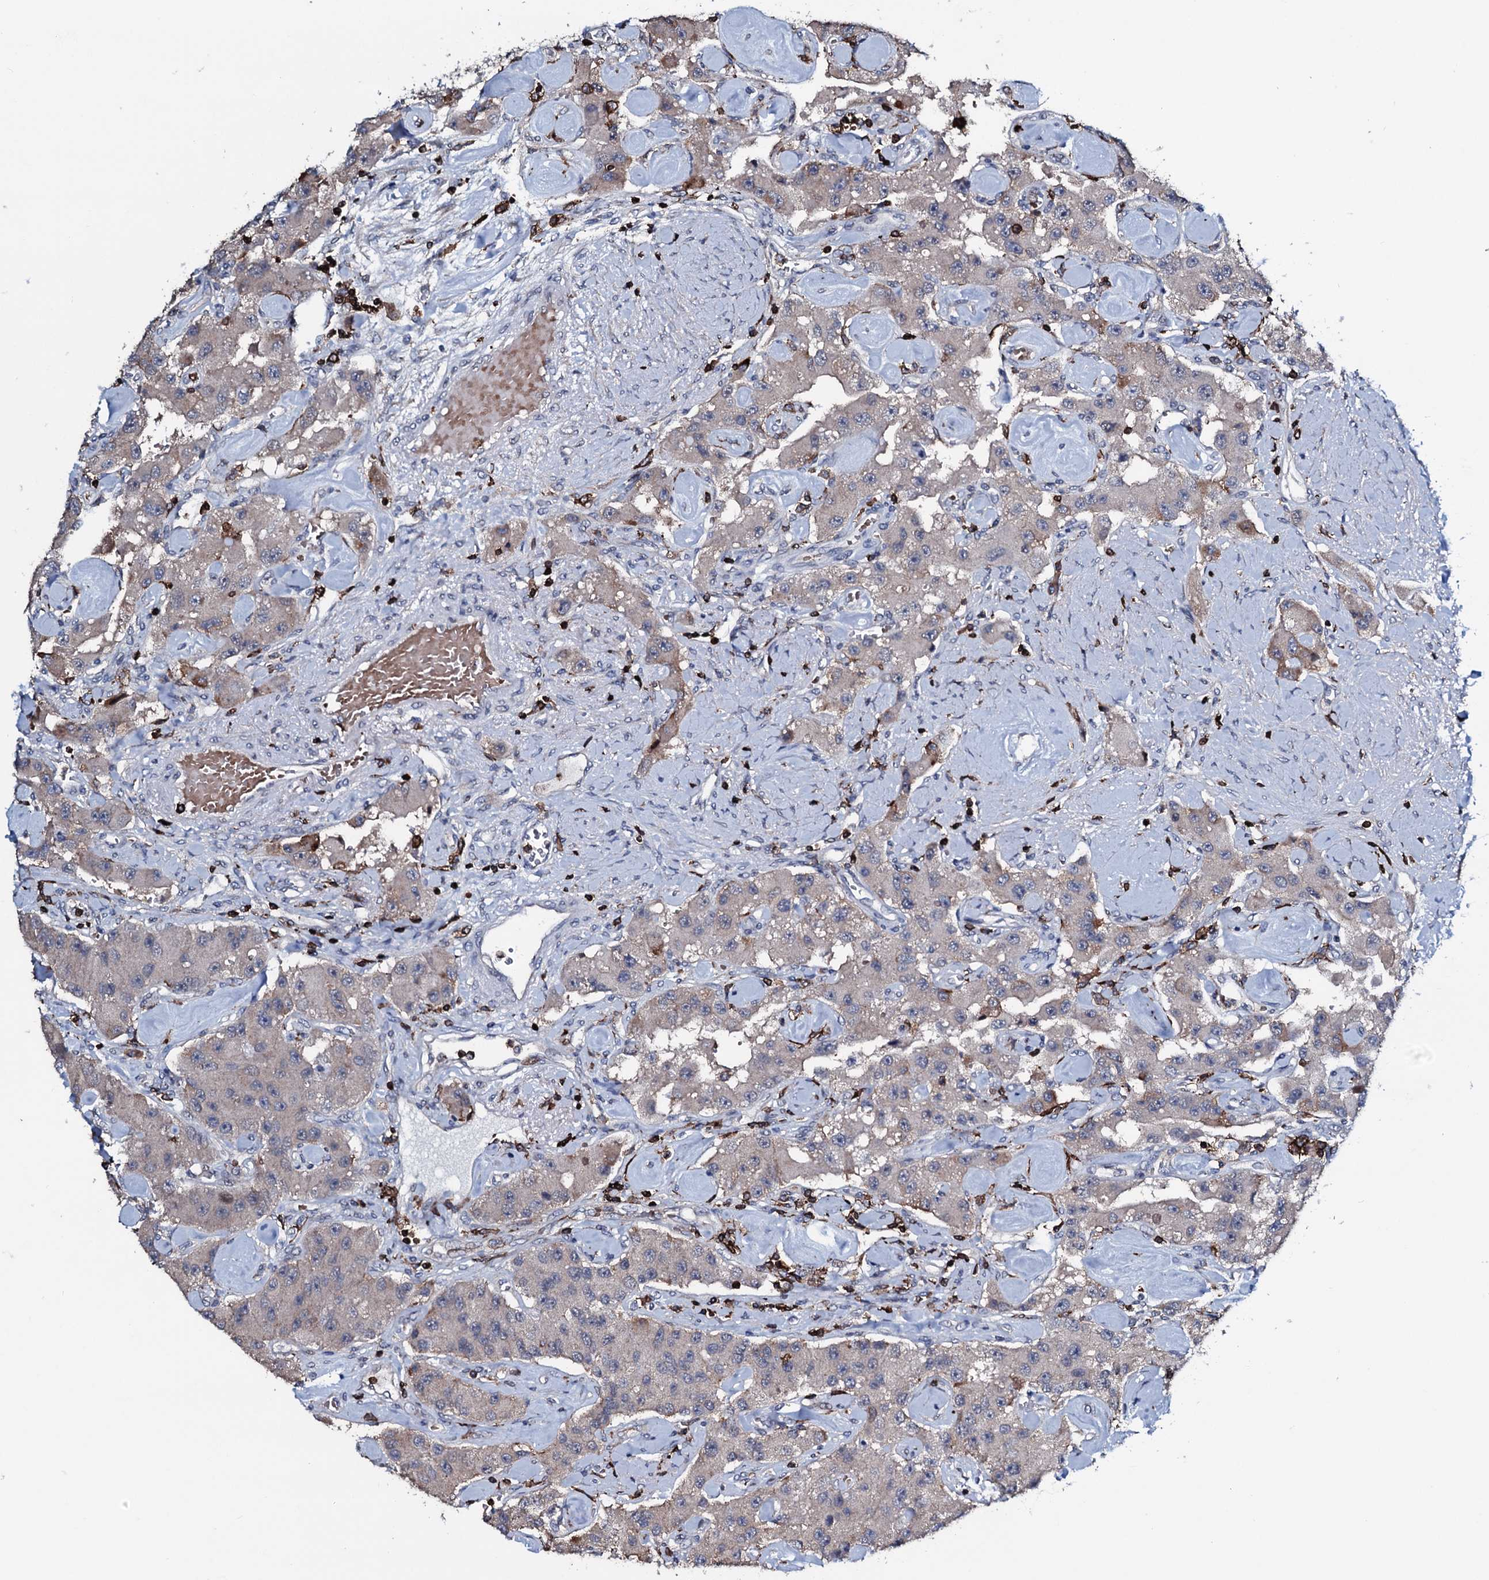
{"staining": {"intensity": "negative", "quantity": "none", "location": "none"}, "tissue": "carcinoid", "cell_type": "Tumor cells", "image_type": "cancer", "snomed": [{"axis": "morphology", "description": "Carcinoid, malignant, NOS"}, {"axis": "topography", "description": "Pancreas"}], "caption": "This is an IHC image of carcinoid. There is no staining in tumor cells.", "gene": "OGFOD2", "patient": {"sex": "male", "age": 41}}